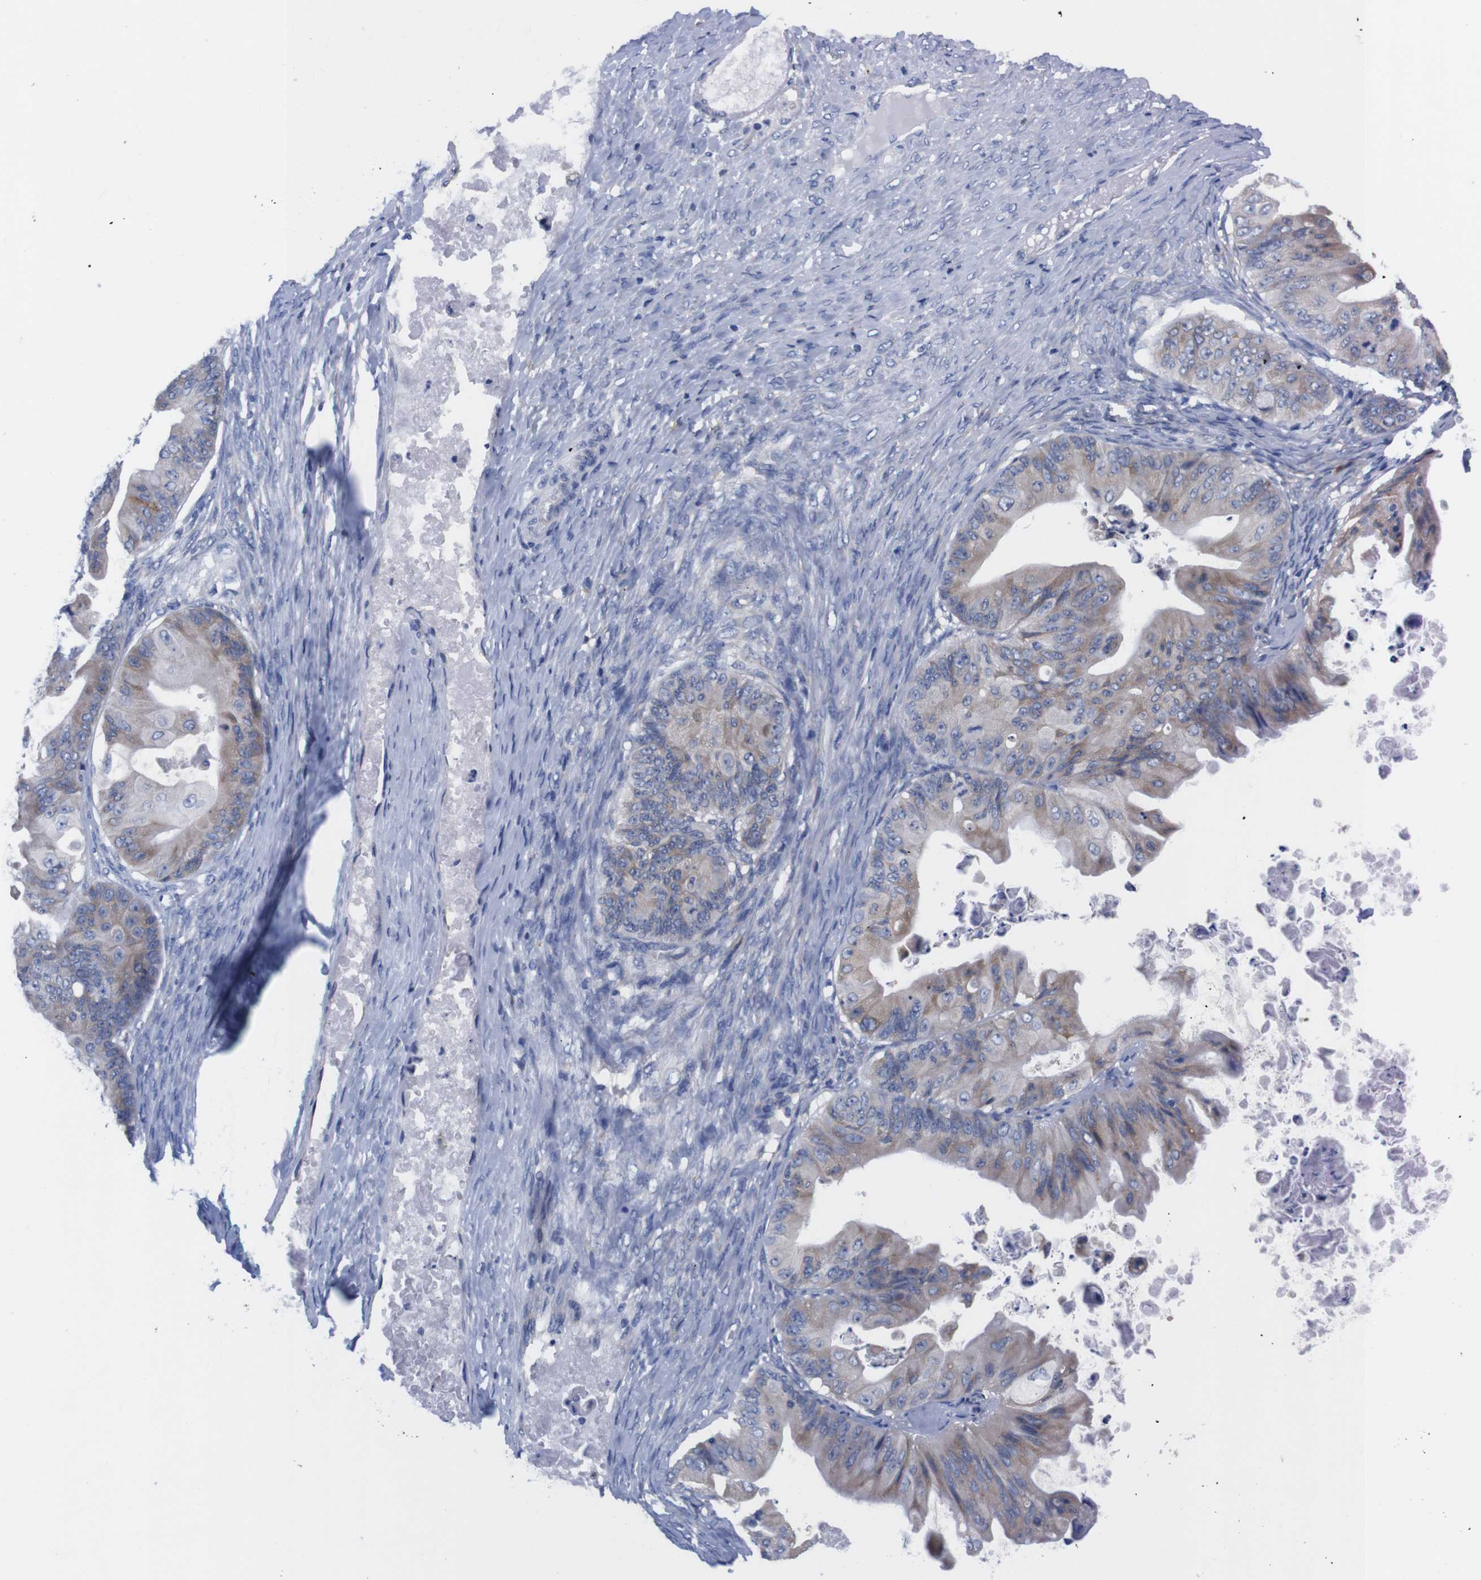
{"staining": {"intensity": "weak", "quantity": "<25%", "location": "cytoplasmic/membranous"}, "tissue": "ovarian cancer", "cell_type": "Tumor cells", "image_type": "cancer", "snomed": [{"axis": "morphology", "description": "Cystadenocarcinoma, mucinous, NOS"}, {"axis": "topography", "description": "Ovary"}], "caption": "High magnification brightfield microscopy of ovarian cancer (mucinous cystadenocarcinoma) stained with DAB (brown) and counterstained with hematoxylin (blue): tumor cells show no significant positivity.", "gene": "NEBL", "patient": {"sex": "female", "age": 37}}